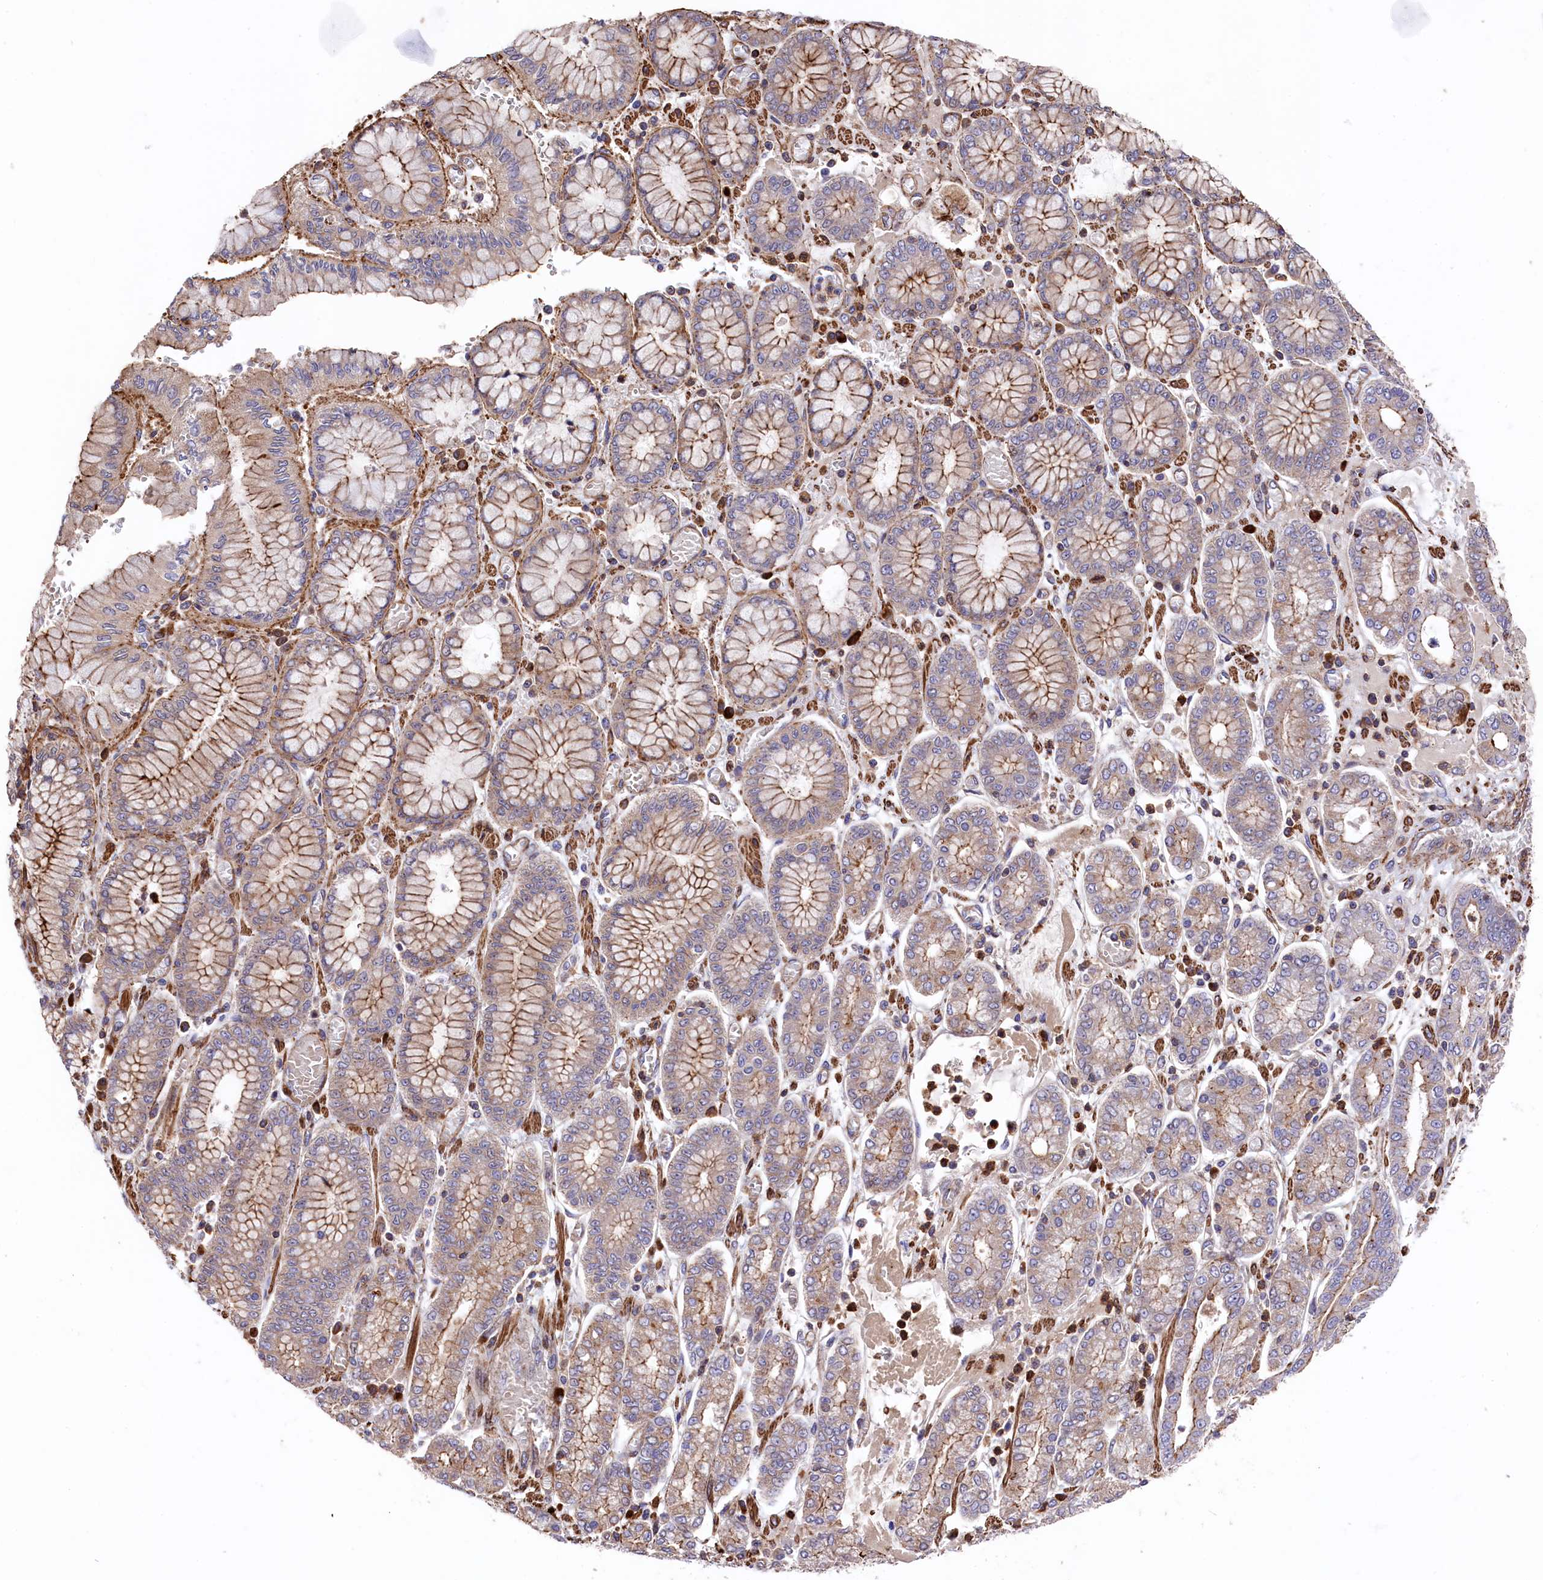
{"staining": {"intensity": "weak", "quantity": ">75%", "location": "cytoplasmic/membranous"}, "tissue": "stomach cancer", "cell_type": "Tumor cells", "image_type": "cancer", "snomed": [{"axis": "morphology", "description": "Adenocarcinoma, NOS"}, {"axis": "topography", "description": "Stomach"}], "caption": "High-magnification brightfield microscopy of stomach cancer (adenocarcinoma) stained with DAB (3,3'-diaminobenzidine) (brown) and counterstained with hematoxylin (blue). tumor cells exhibit weak cytoplasmic/membranous expression is appreciated in approximately>75% of cells.", "gene": "RAPSN", "patient": {"sex": "male", "age": 76}}